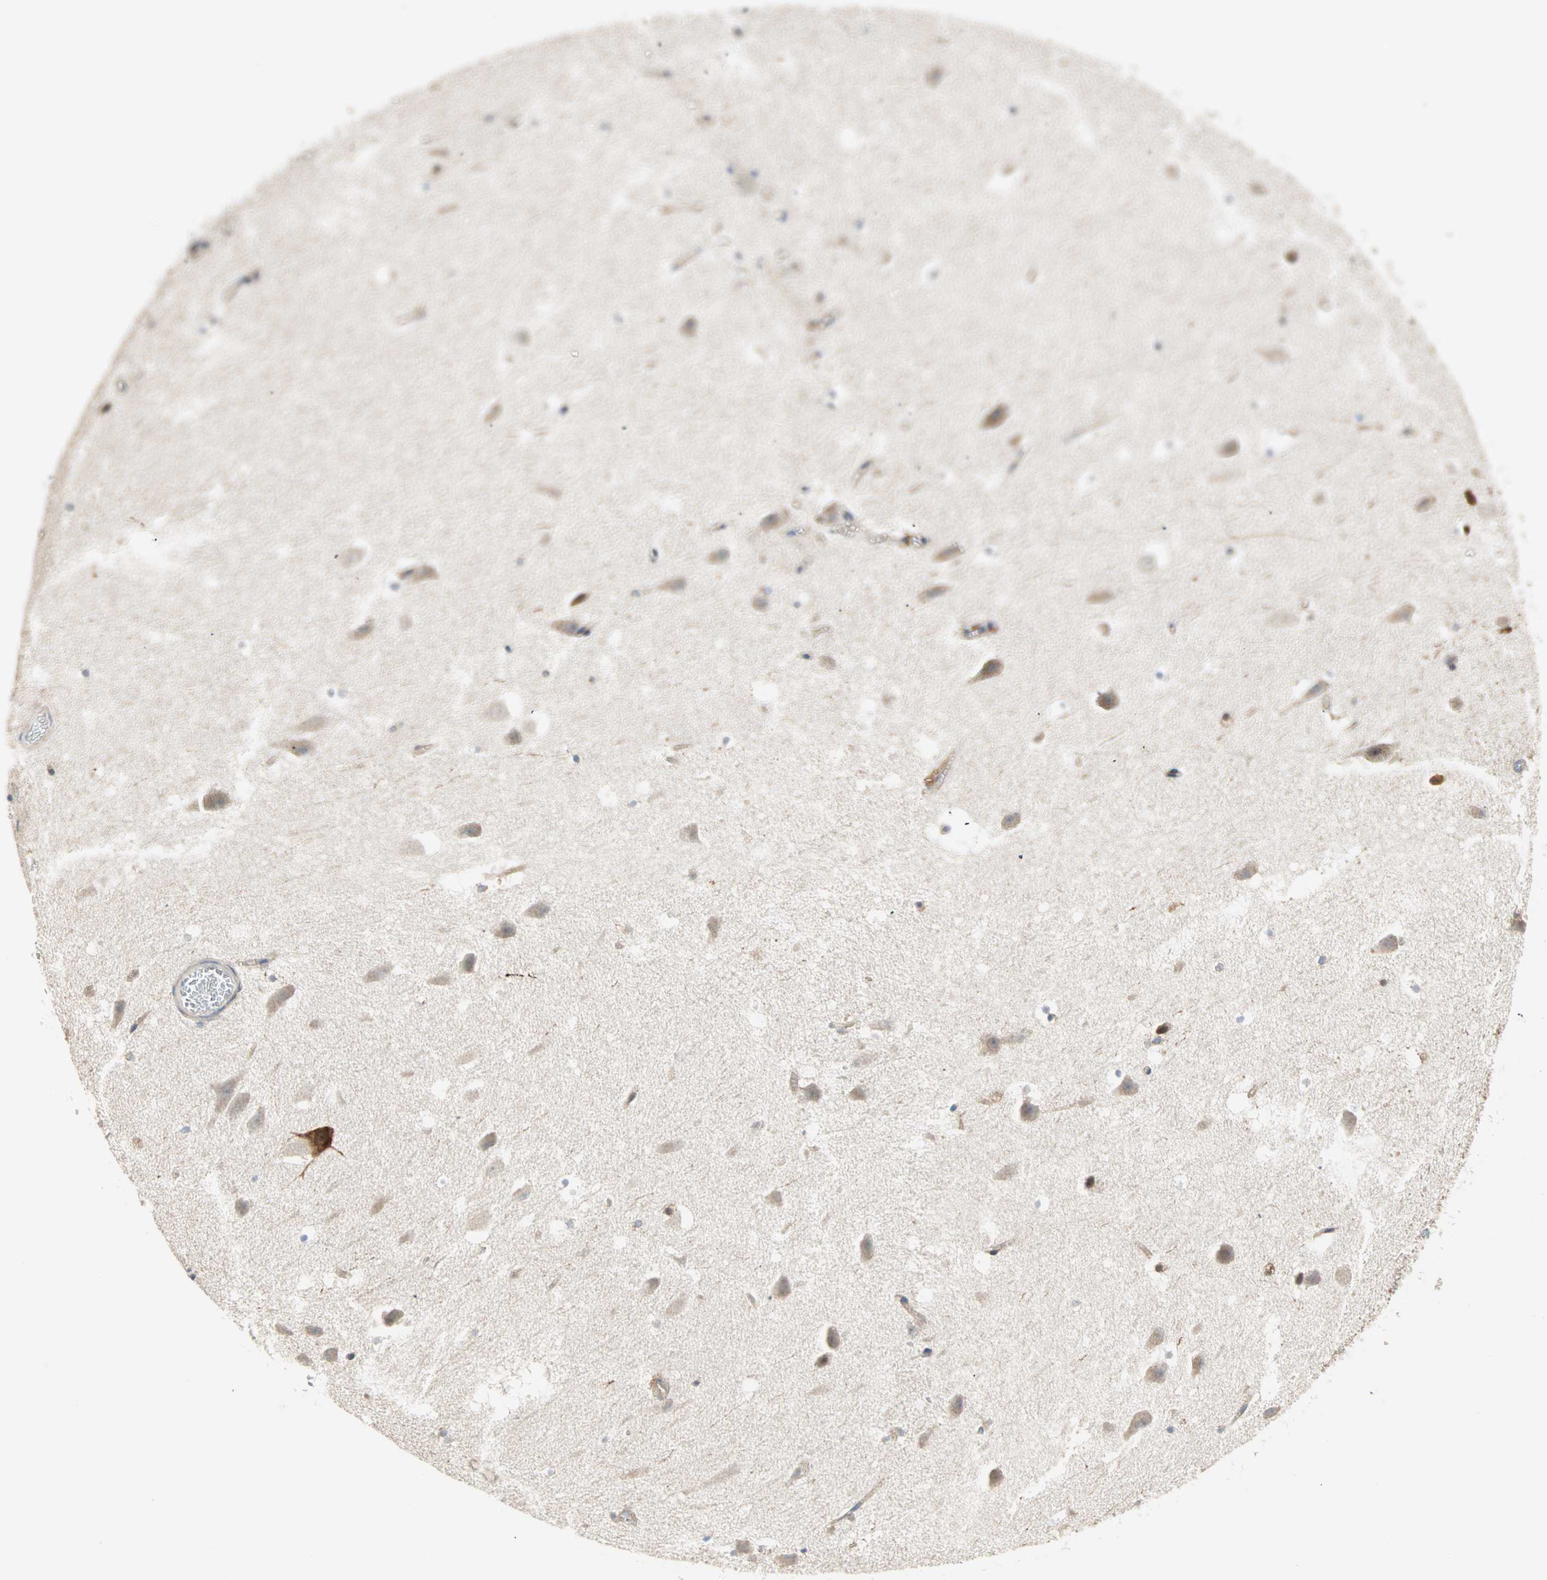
{"staining": {"intensity": "moderate", "quantity": "25%-75%", "location": "cytoplasmic/membranous"}, "tissue": "hippocampus", "cell_type": "Glial cells", "image_type": "normal", "snomed": [{"axis": "morphology", "description": "Normal tissue, NOS"}, {"axis": "topography", "description": "Hippocampus"}], "caption": "Hippocampus stained with a brown dye reveals moderate cytoplasmic/membranous positive staining in approximately 25%-75% of glial cells.", "gene": "PDE8A", "patient": {"sex": "male", "age": 45}}